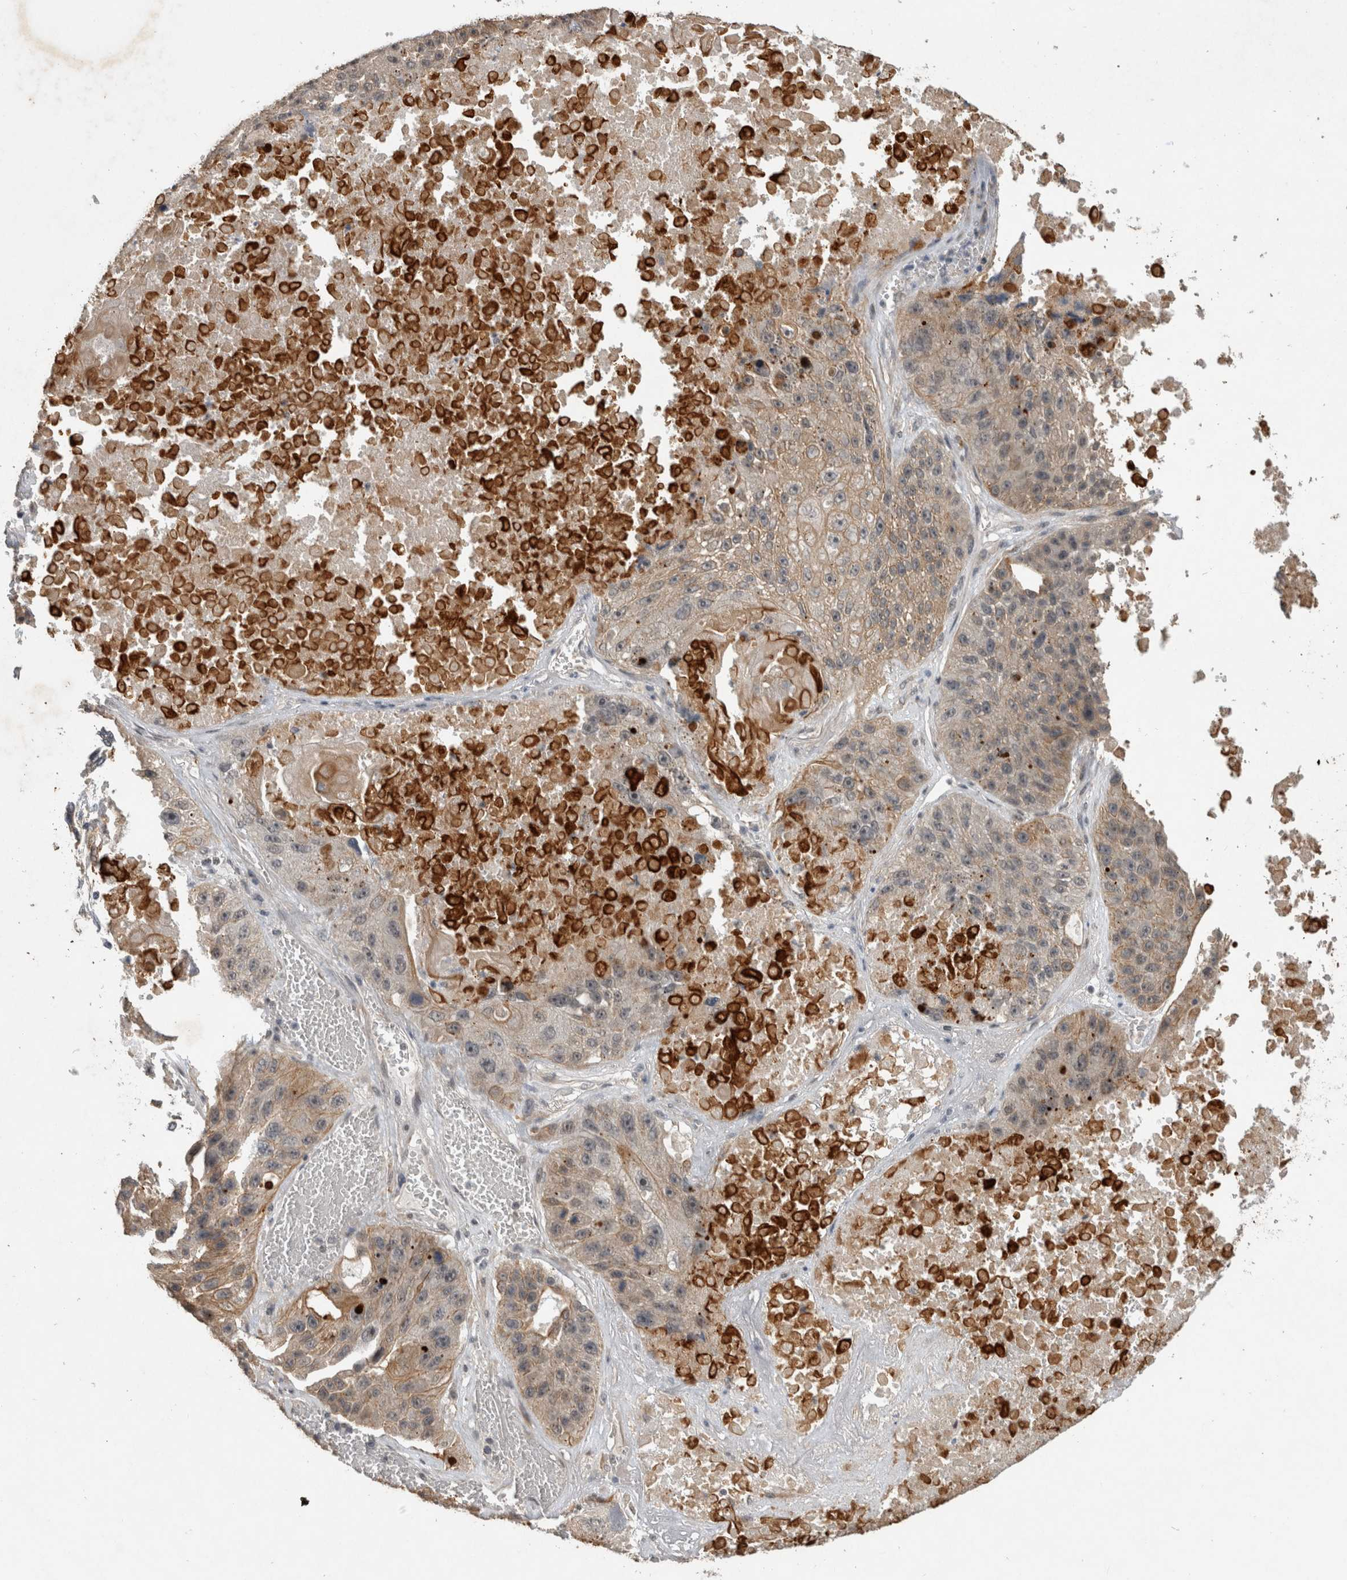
{"staining": {"intensity": "weak", "quantity": ">75%", "location": "cytoplasmic/membranous"}, "tissue": "lung cancer", "cell_type": "Tumor cells", "image_type": "cancer", "snomed": [{"axis": "morphology", "description": "Squamous cell carcinoma, NOS"}, {"axis": "topography", "description": "Lung"}], "caption": "Protein staining displays weak cytoplasmic/membranous positivity in approximately >75% of tumor cells in lung cancer. The staining was performed using DAB (3,3'-diaminobenzidine), with brown indicating positive protein expression. Nuclei are stained blue with hematoxylin.", "gene": "RHPN1", "patient": {"sex": "male", "age": 61}}